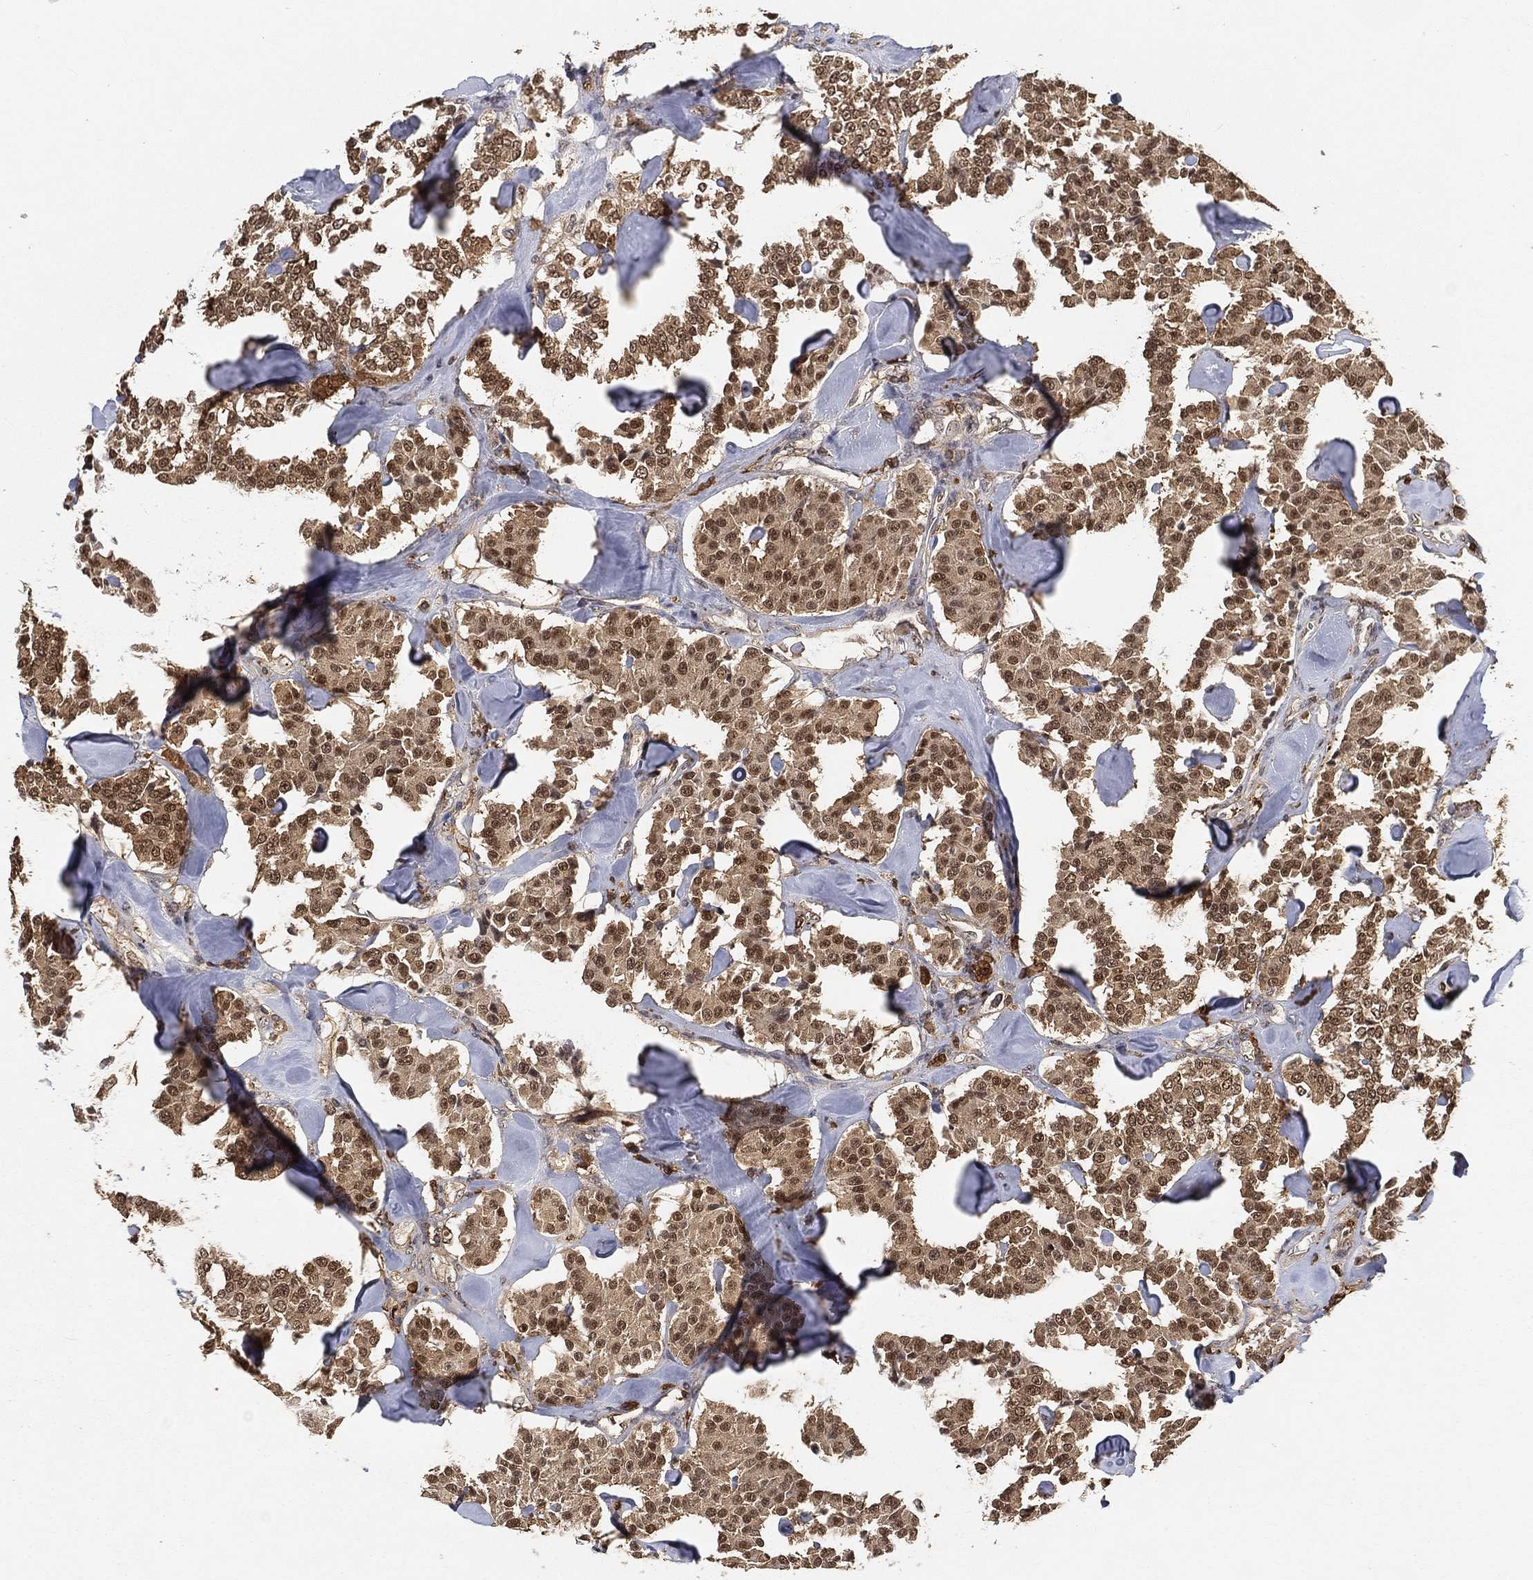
{"staining": {"intensity": "moderate", "quantity": ">75%", "location": "cytoplasmic/membranous,nuclear"}, "tissue": "carcinoid", "cell_type": "Tumor cells", "image_type": "cancer", "snomed": [{"axis": "morphology", "description": "Carcinoid, malignant, NOS"}, {"axis": "topography", "description": "Pancreas"}], "caption": "Approximately >75% of tumor cells in human malignant carcinoid reveal moderate cytoplasmic/membranous and nuclear protein expression as visualized by brown immunohistochemical staining.", "gene": "CRYL1", "patient": {"sex": "male", "age": 41}}